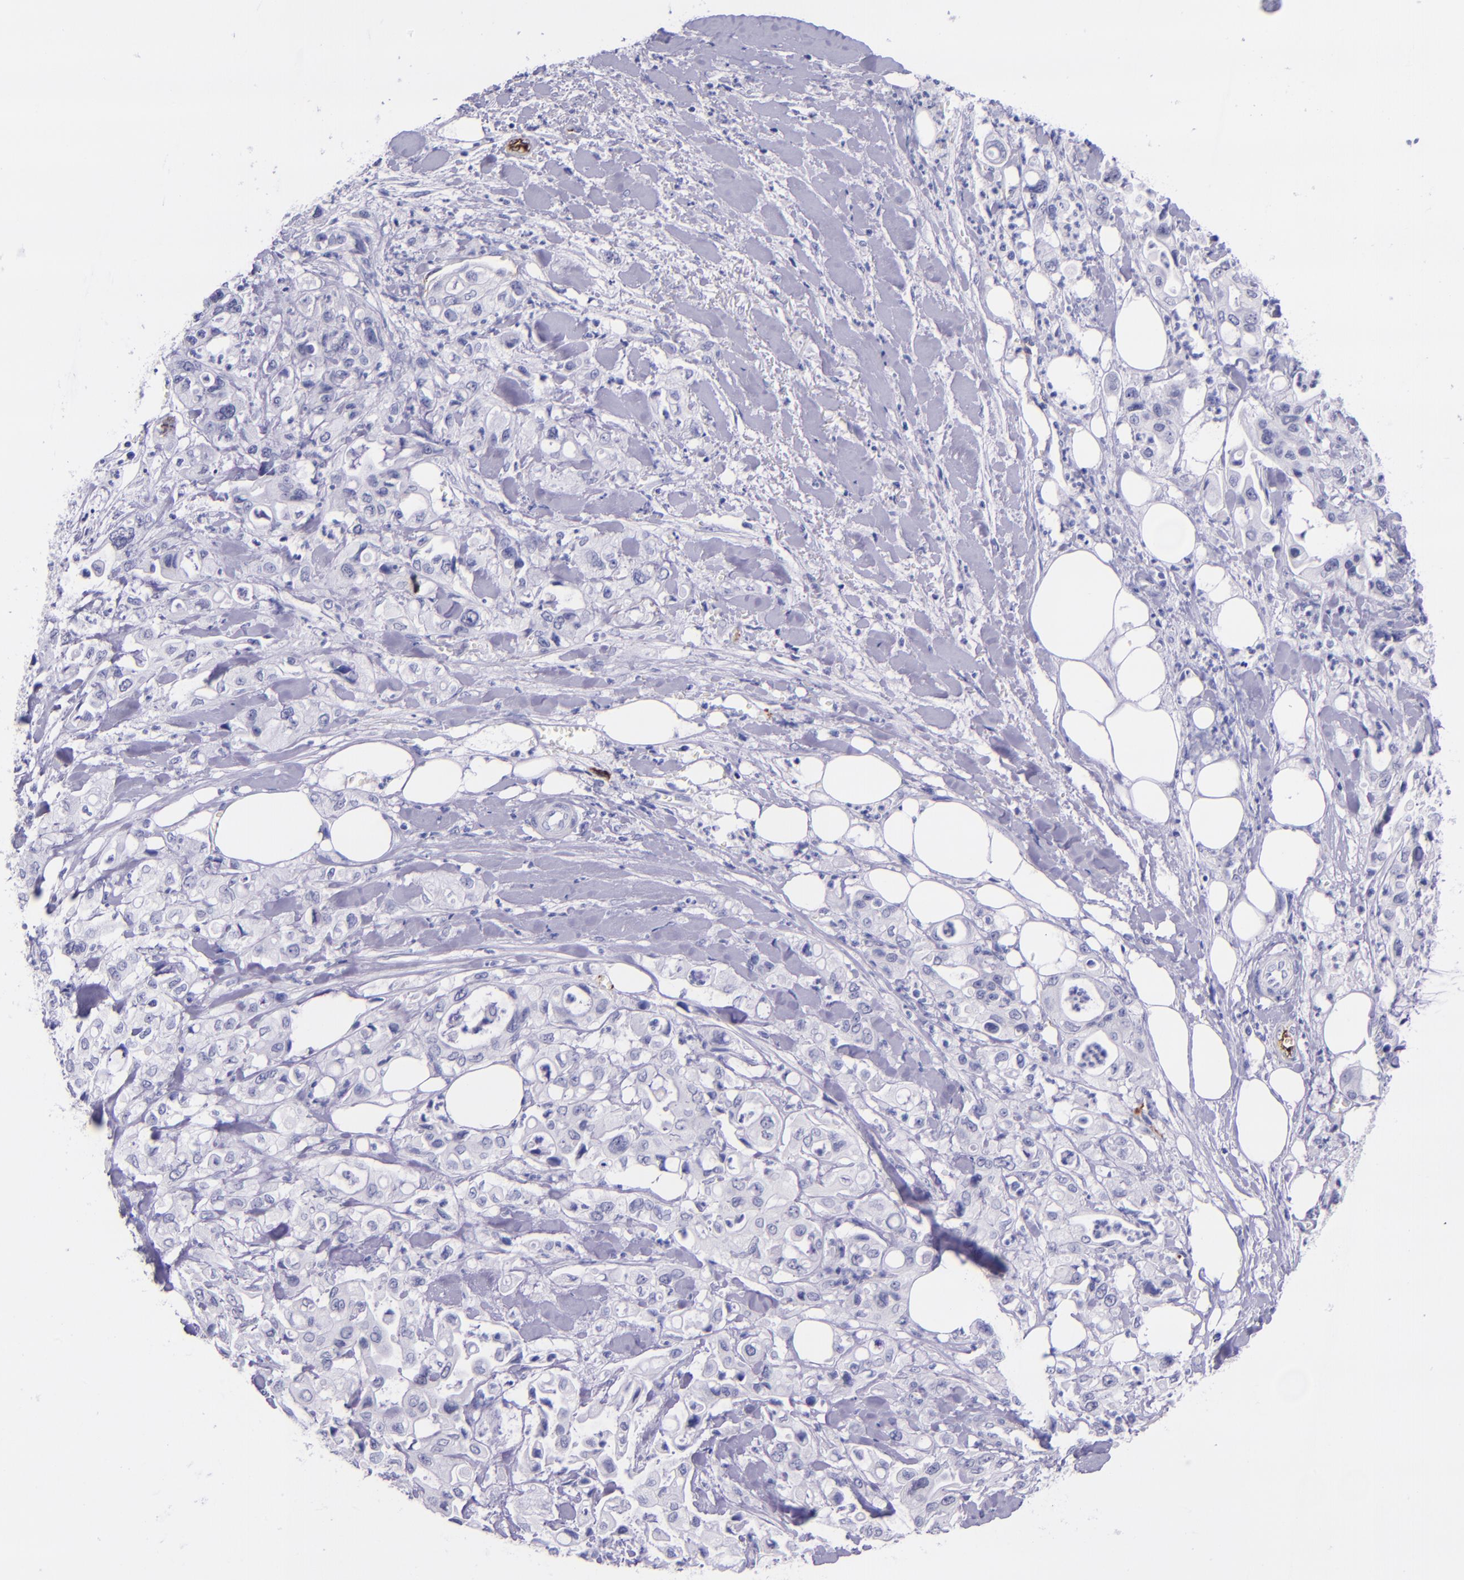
{"staining": {"intensity": "negative", "quantity": "none", "location": "none"}, "tissue": "pancreatic cancer", "cell_type": "Tumor cells", "image_type": "cancer", "snomed": [{"axis": "morphology", "description": "Adenocarcinoma, NOS"}, {"axis": "topography", "description": "Pancreas"}], "caption": "The image exhibits no significant expression in tumor cells of pancreatic cancer (adenocarcinoma). (DAB immunohistochemistry (IHC), high magnification).", "gene": "SELE", "patient": {"sex": "male", "age": 70}}